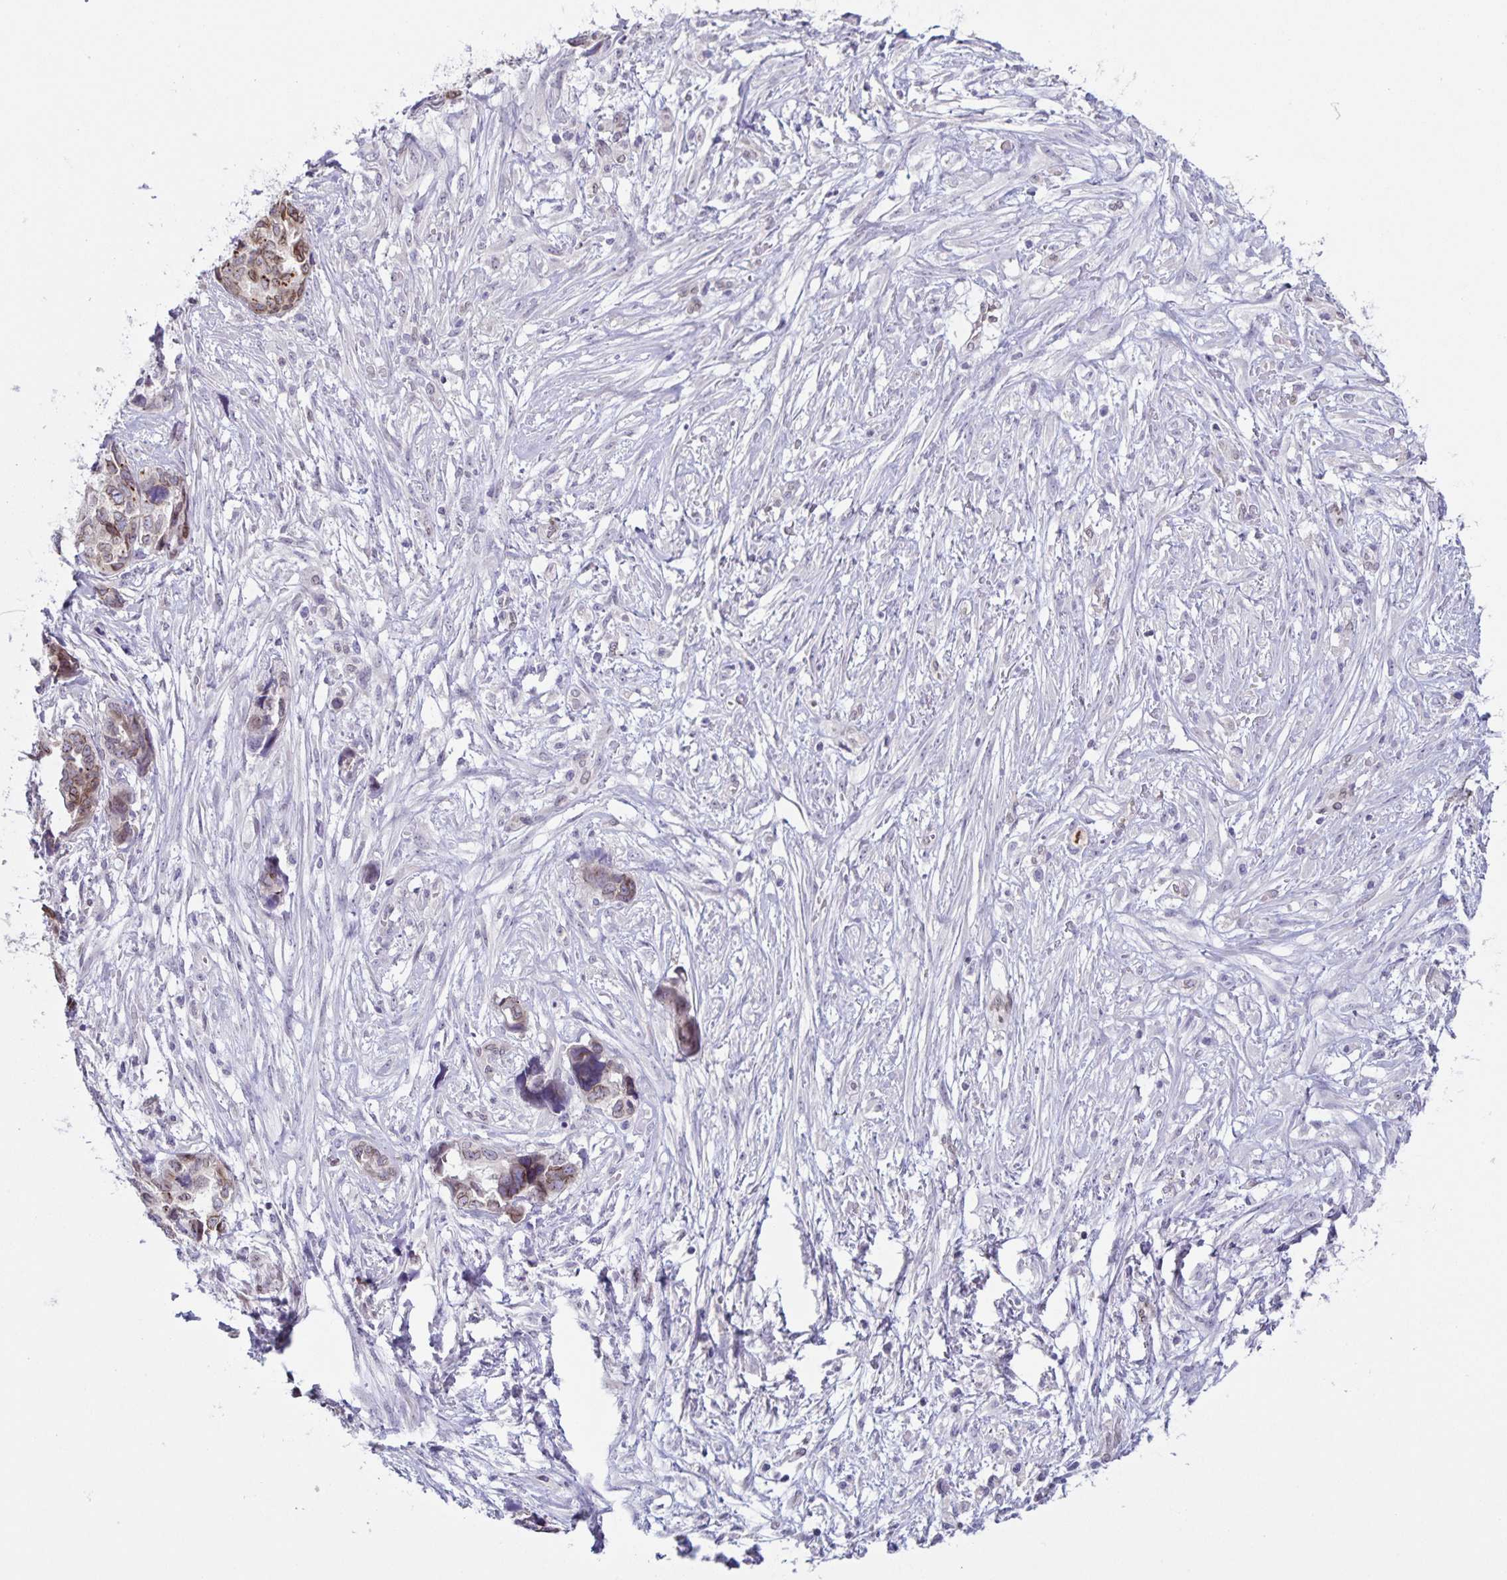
{"staining": {"intensity": "weak", "quantity": "25%-75%", "location": "cytoplasmic/membranous,nuclear"}, "tissue": "ovarian cancer", "cell_type": "Tumor cells", "image_type": "cancer", "snomed": [{"axis": "morphology", "description": "Cystadenocarcinoma, serous, NOS"}, {"axis": "topography", "description": "Ovary"}], "caption": "Serous cystadenocarcinoma (ovarian) stained for a protein (brown) displays weak cytoplasmic/membranous and nuclear positive expression in about 25%-75% of tumor cells.", "gene": "SYNE2", "patient": {"sex": "female", "age": 69}}